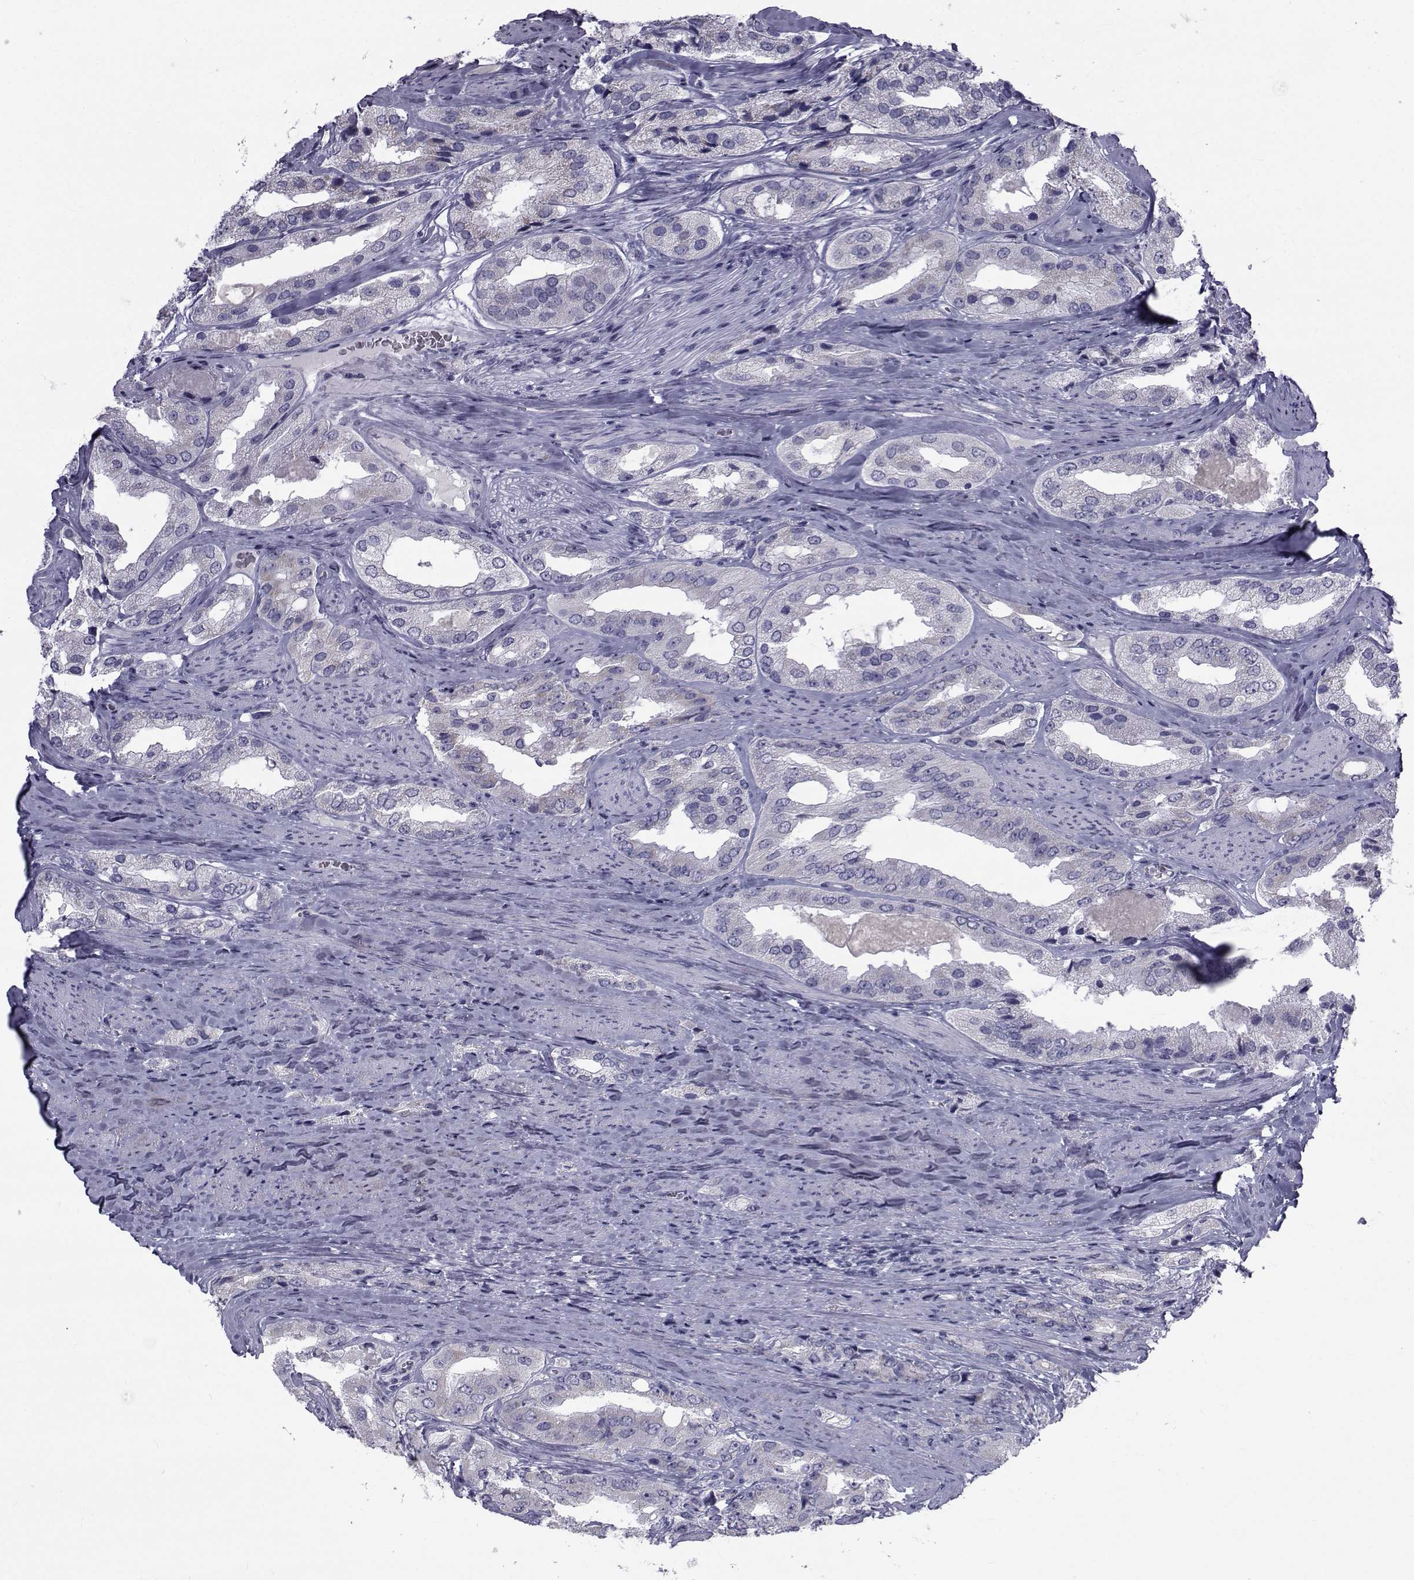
{"staining": {"intensity": "negative", "quantity": "none", "location": "none"}, "tissue": "prostate cancer", "cell_type": "Tumor cells", "image_type": "cancer", "snomed": [{"axis": "morphology", "description": "Adenocarcinoma, Low grade"}, {"axis": "topography", "description": "Prostate"}], "caption": "Immunohistochemical staining of human prostate cancer (adenocarcinoma (low-grade)) shows no significant staining in tumor cells. (DAB (3,3'-diaminobenzidine) immunohistochemistry with hematoxylin counter stain).", "gene": "FDXR", "patient": {"sex": "male", "age": 69}}